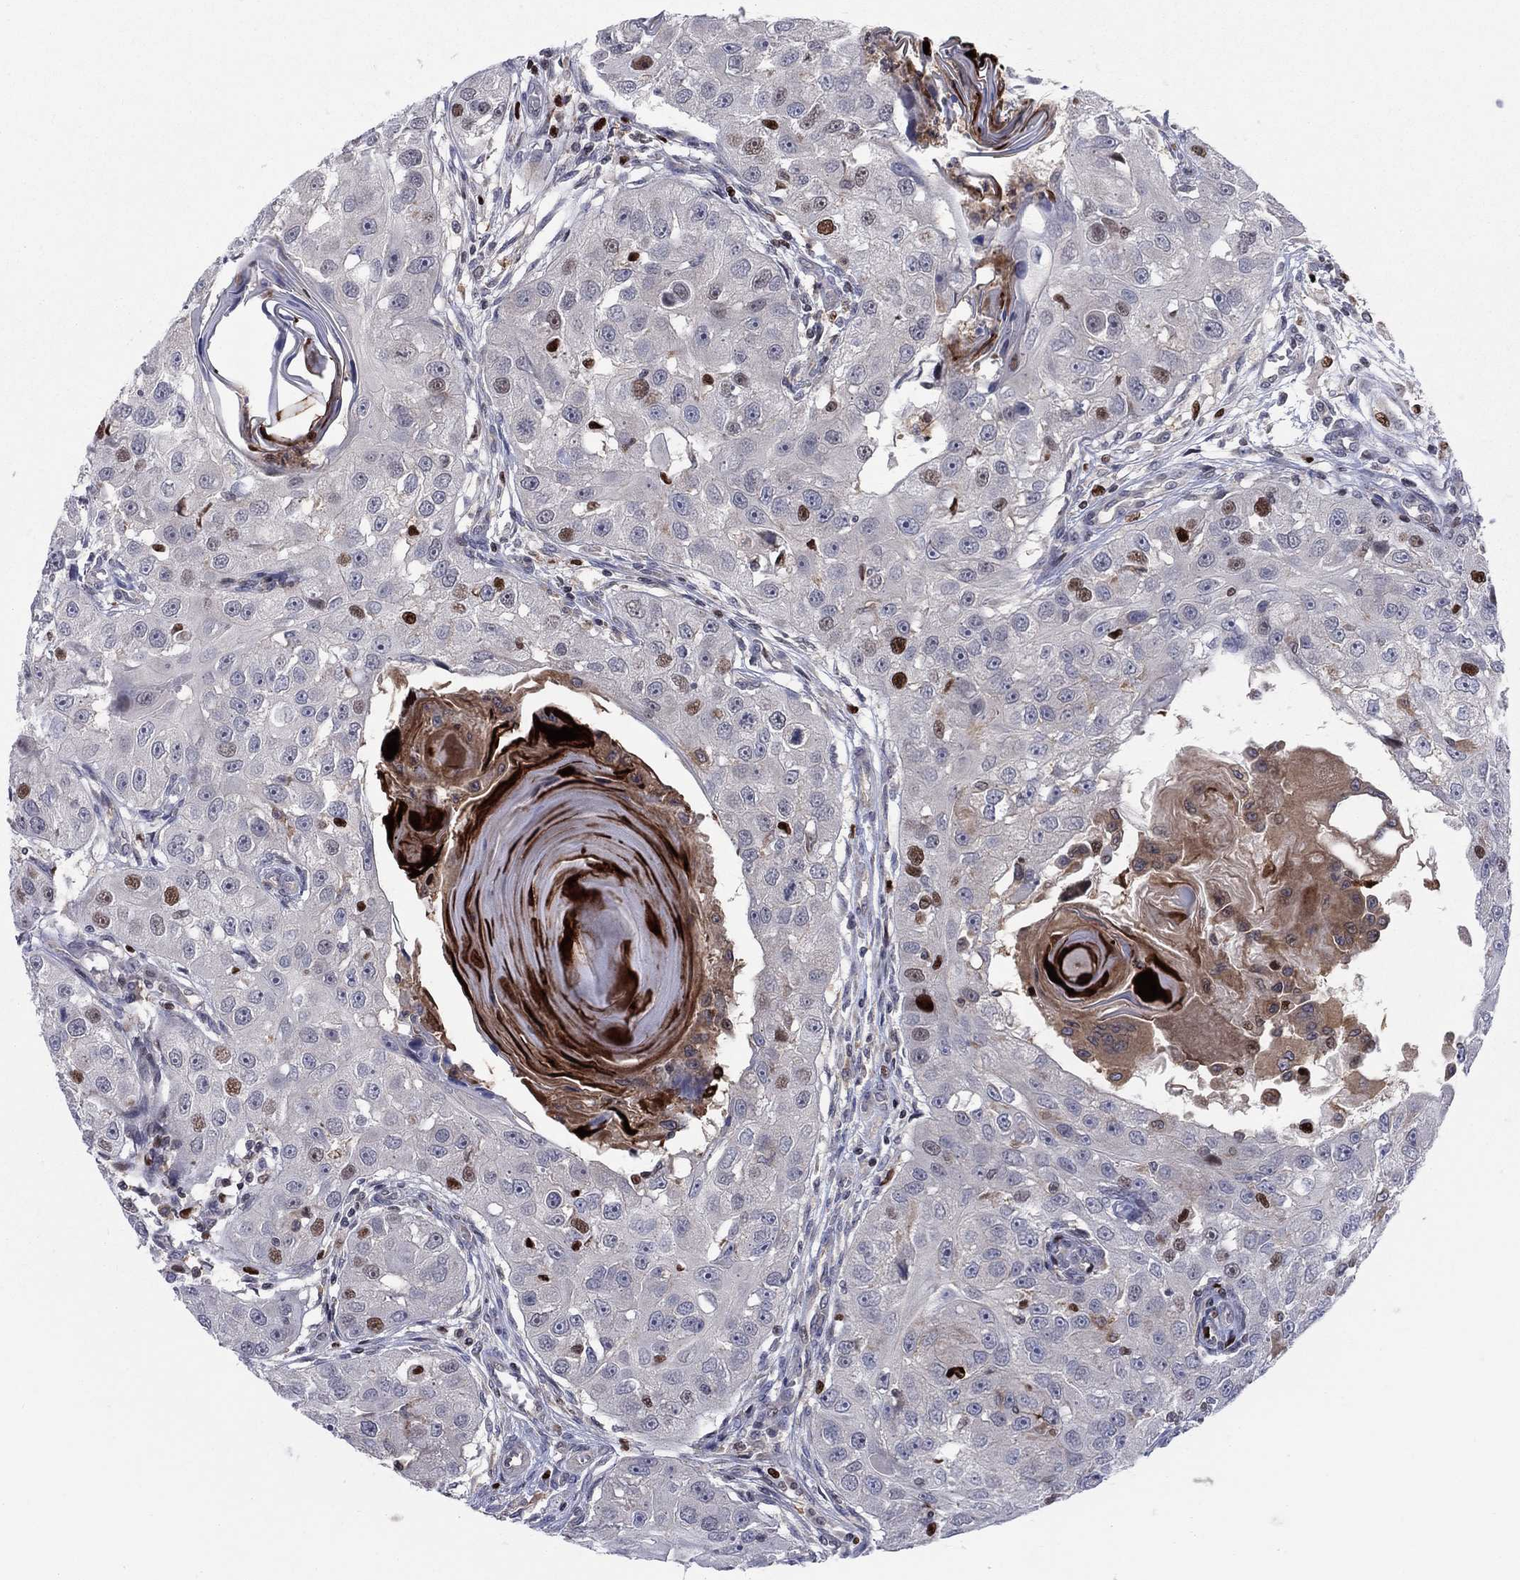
{"staining": {"intensity": "strong", "quantity": "<25%", "location": "nuclear"}, "tissue": "head and neck cancer", "cell_type": "Tumor cells", "image_type": "cancer", "snomed": [{"axis": "morphology", "description": "Squamous cell carcinoma, NOS"}, {"axis": "topography", "description": "Head-Neck"}], "caption": "The micrograph demonstrates a brown stain indicating the presence of a protein in the nuclear of tumor cells in head and neck squamous cell carcinoma.", "gene": "ZNHIT3", "patient": {"sex": "male", "age": 51}}